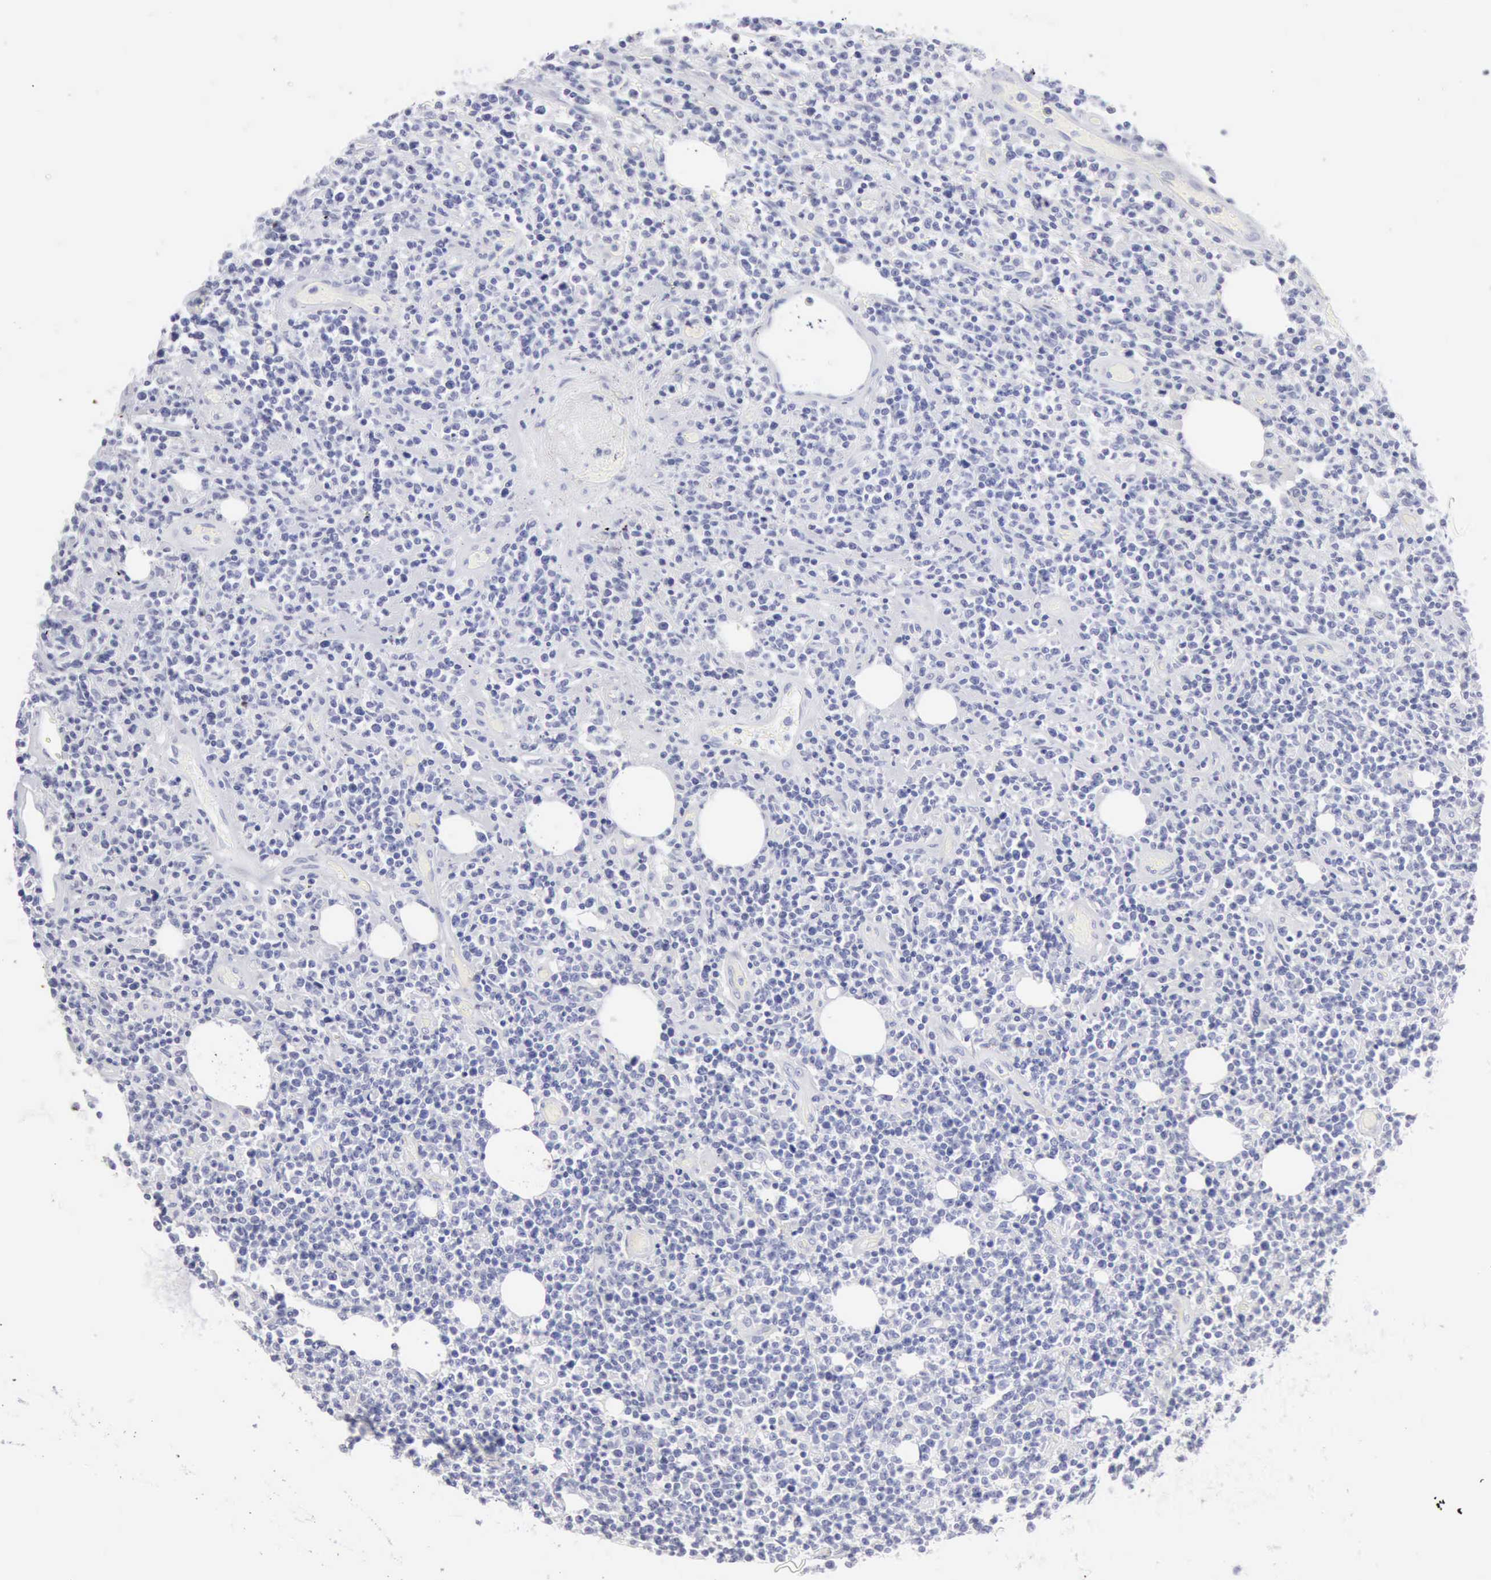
{"staining": {"intensity": "negative", "quantity": "none", "location": "none"}, "tissue": "lymphoma", "cell_type": "Tumor cells", "image_type": "cancer", "snomed": [{"axis": "morphology", "description": "Malignant lymphoma, non-Hodgkin's type, High grade"}, {"axis": "topography", "description": "Colon"}], "caption": "A high-resolution histopathology image shows immunohistochemistry (IHC) staining of lymphoma, which exhibits no significant expression in tumor cells.", "gene": "KRT5", "patient": {"sex": "male", "age": 82}}